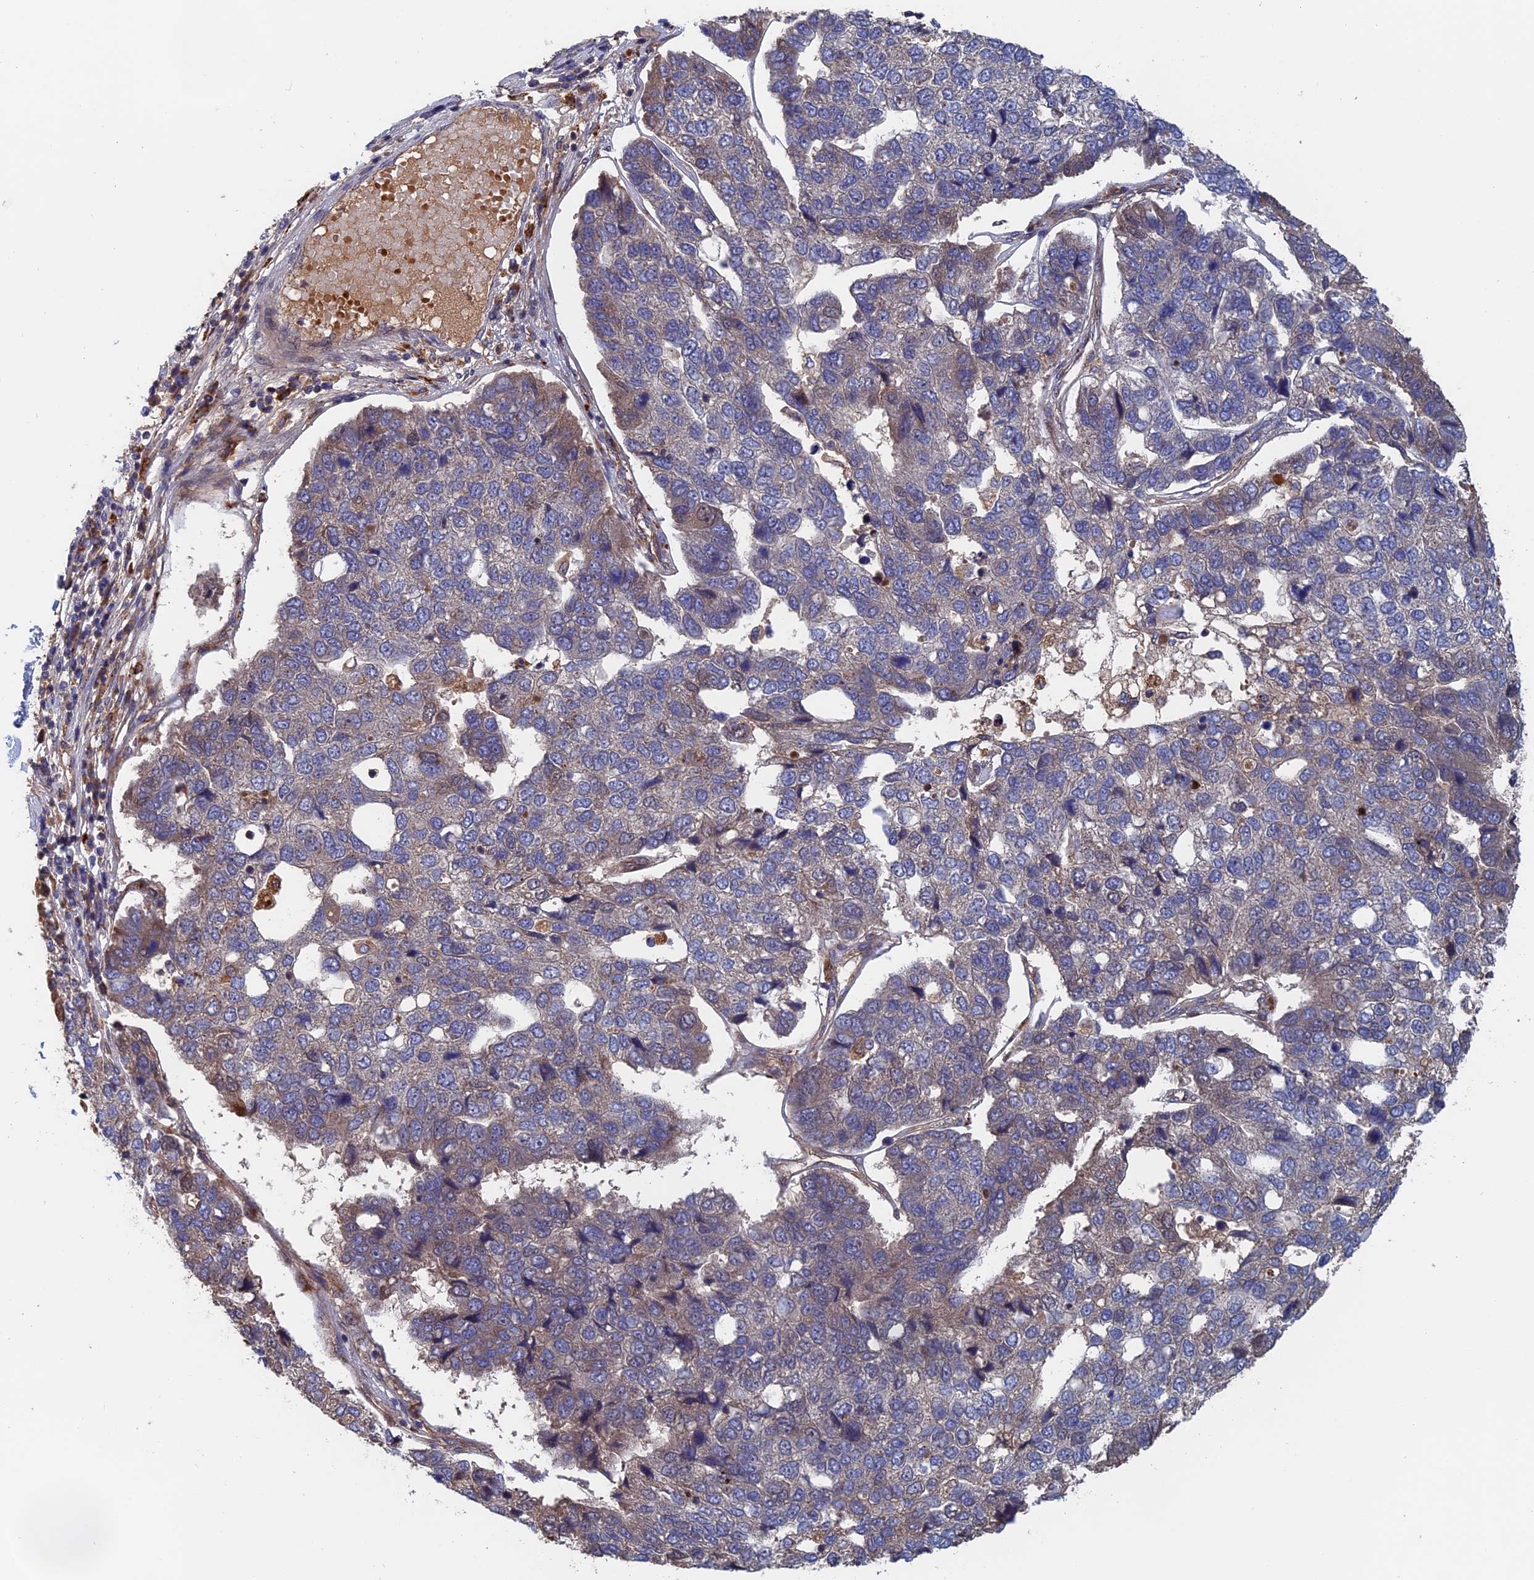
{"staining": {"intensity": "weak", "quantity": "<25%", "location": "cytoplasmic/membranous"}, "tissue": "pancreatic cancer", "cell_type": "Tumor cells", "image_type": "cancer", "snomed": [{"axis": "morphology", "description": "Adenocarcinoma, NOS"}, {"axis": "topography", "description": "Pancreas"}], "caption": "This is a photomicrograph of immunohistochemistry (IHC) staining of pancreatic adenocarcinoma, which shows no staining in tumor cells.", "gene": "TRAPPC2L", "patient": {"sex": "female", "age": 61}}